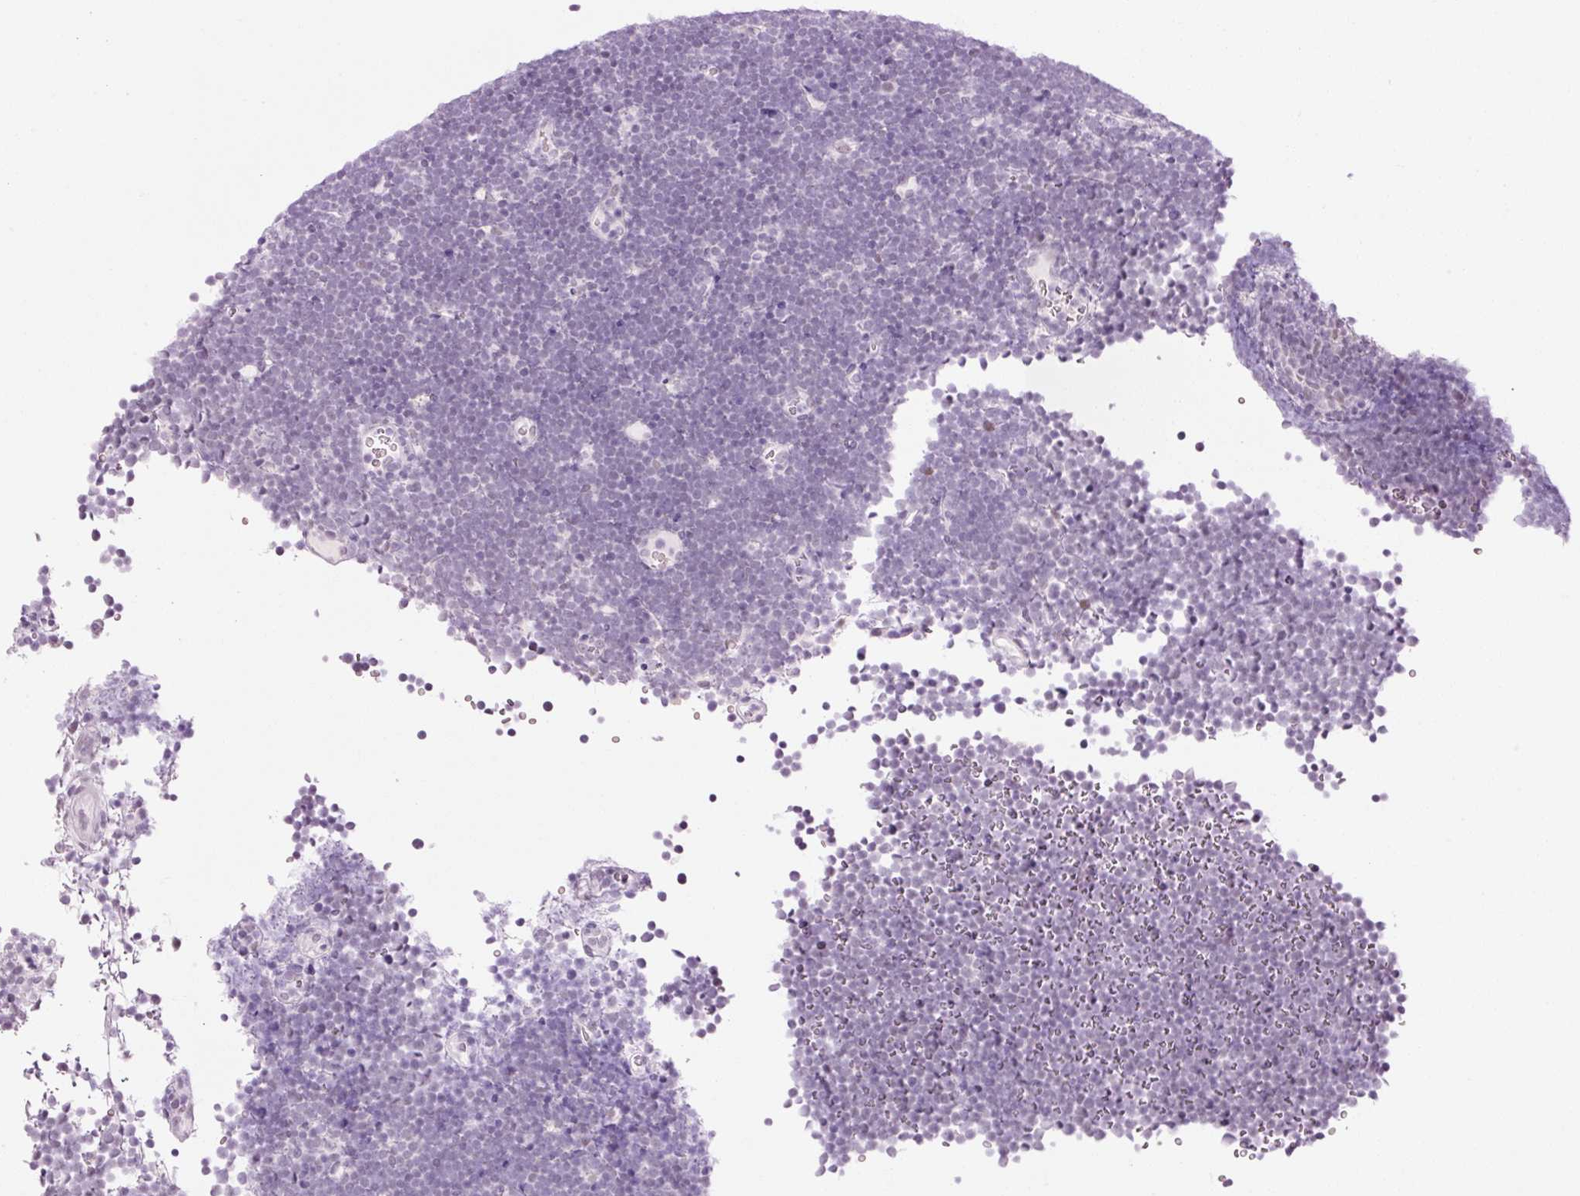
{"staining": {"intensity": "negative", "quantity": "none", "location": "none"}, "tissue": "lymphoma", "cell_type": "Tumor cells", "image_type": "cancer", "snomed": [{"axis": "morphology", "description": "Malignant lymphoma, non-Hodgkin's type, High grade"}, {"axis": "topography", "description": "Lymph node"}], "caption": "Micrograph shows no significant protein expression in tumor cells of lymphoma.", "gene": "ANKRD20A1", "patient": {"sex": "male", "age": 13}}